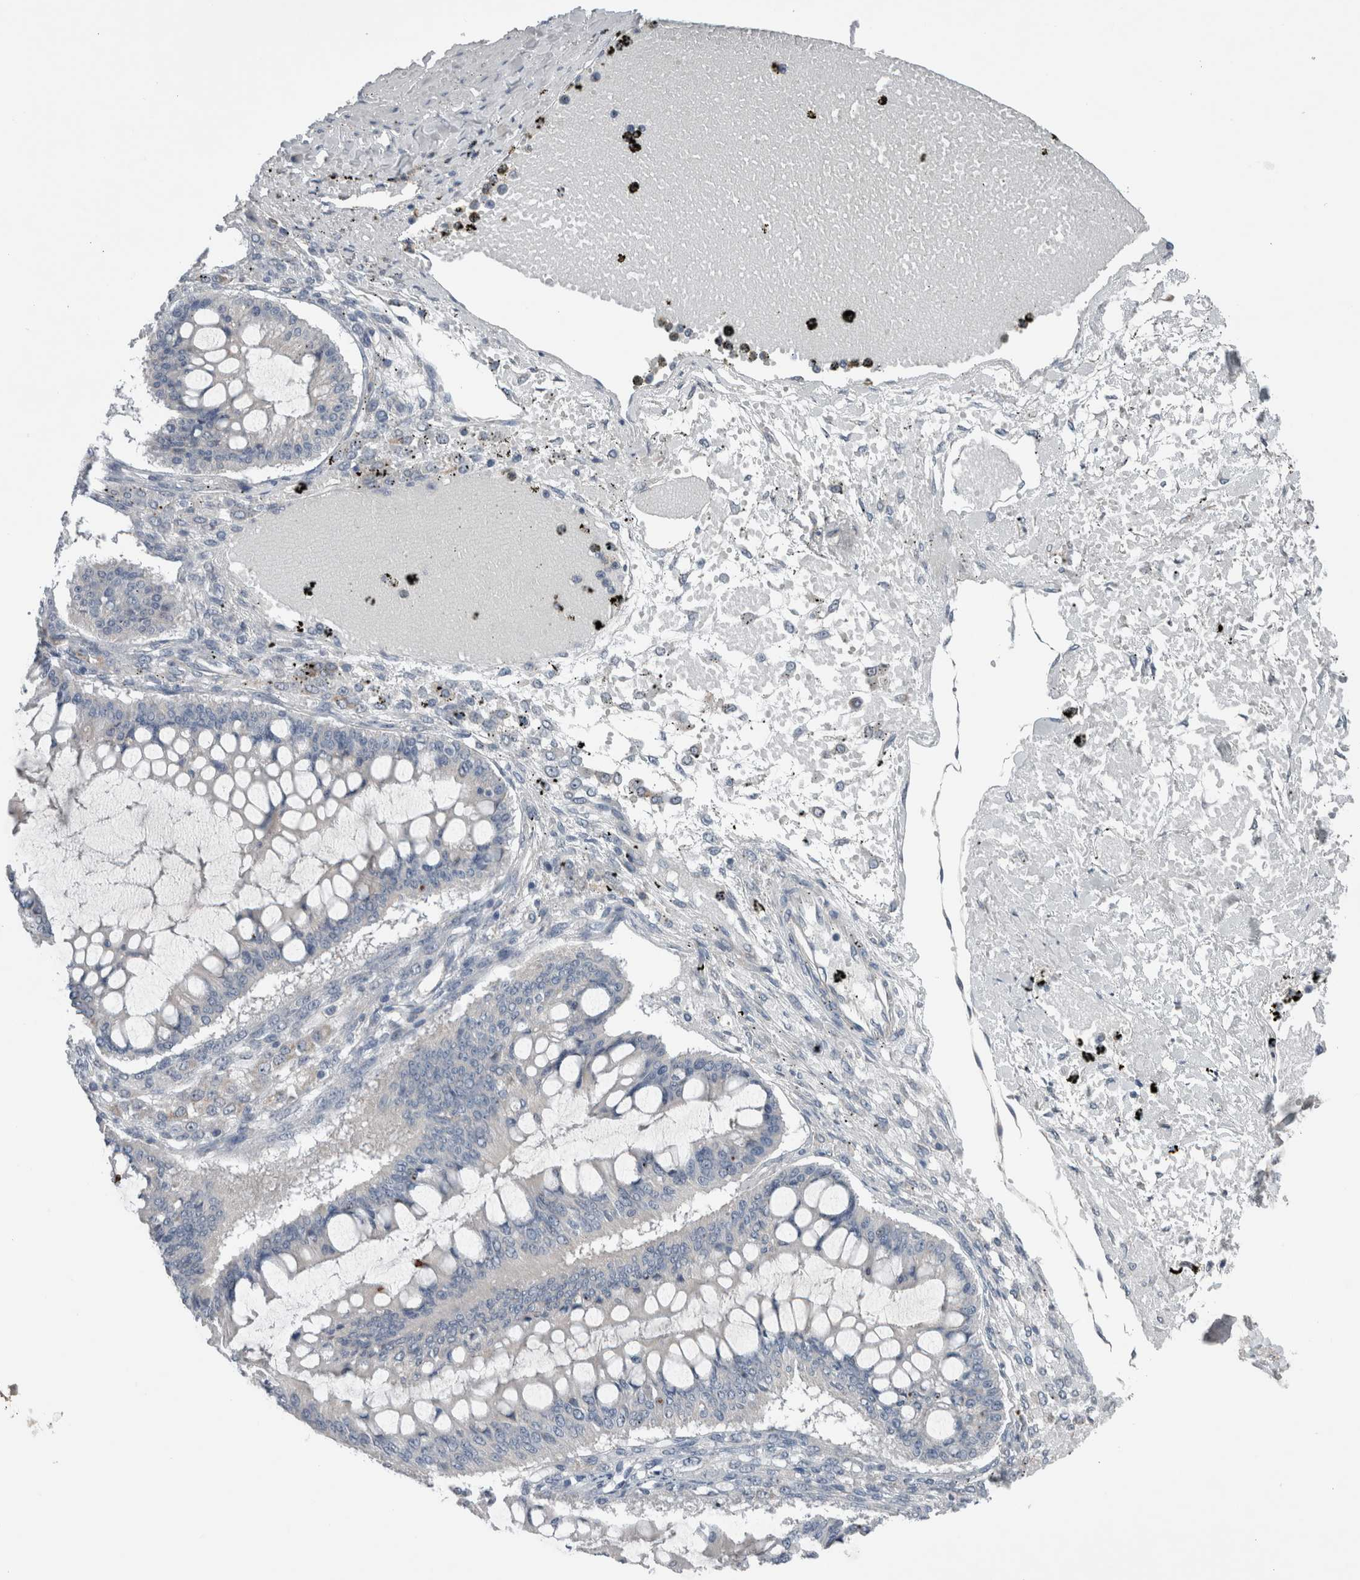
{"staining": {"intensity": "negative", "quantity": "none", "location": "none"}, "tissue": "ovarian cancer", "cell_type": "Tumor cells", "image_type": "cancer", "snomed": [{"axis": "morphology", "description": "Cystadenocarcinoma, mucinous, NOS"}, {"axis": "topography", "description": "Ovary"}], "caption": "Ovarian cancer was stained to show a protein in brown. There is no significant positivity in tumor cells. The staining was performed using DAB to visualize the protein expression in brown, while the nuclei were stained in blue with hematoxylin (Magnification: 20x).", "gene": "CRNN", "patient": {"sex": "female", "age": 73}}